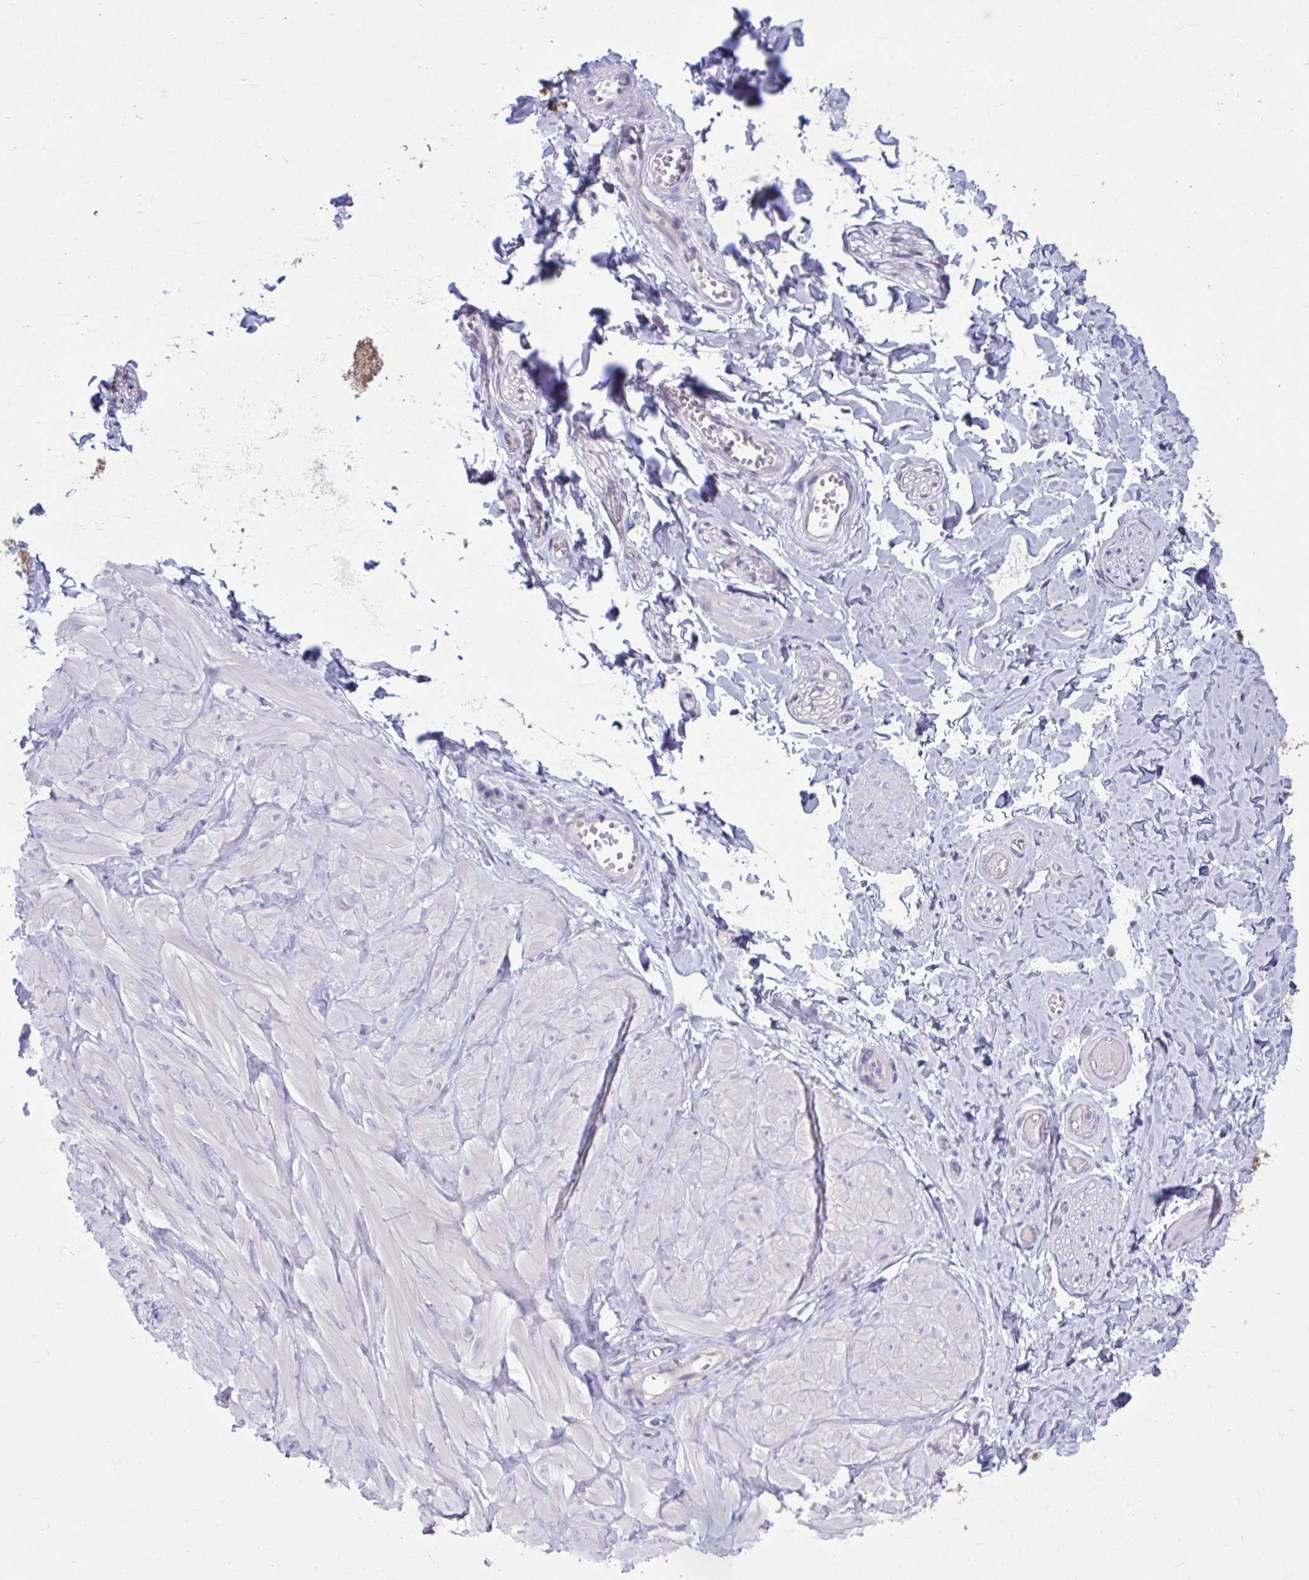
{"staining": {"intensity": "negative", "quantity": "none", "location": "none"}, "tissue": "adipose tissue", "cell_type": "Adipocytes", "image_type": "normal", "snomed": [{"axis": "morphology", "description": "Normal tissue, NOS"}, {"axis": "topography", "description": "Soft tissue"}, {"axis": "topography", "description": "Adipose tissue"}, {"axis": "topography", "description": "Vascular tissue"}, {"axis": "topography", "description": "Peripheral nerve tissue"}], "caption": "Immunohistochemistry (IHC) of unremarkable adipose tissue exhibits no expression in adipocytes.", "gene": "PCDHB7", "patient": {"sex": "male", "age": 29}}